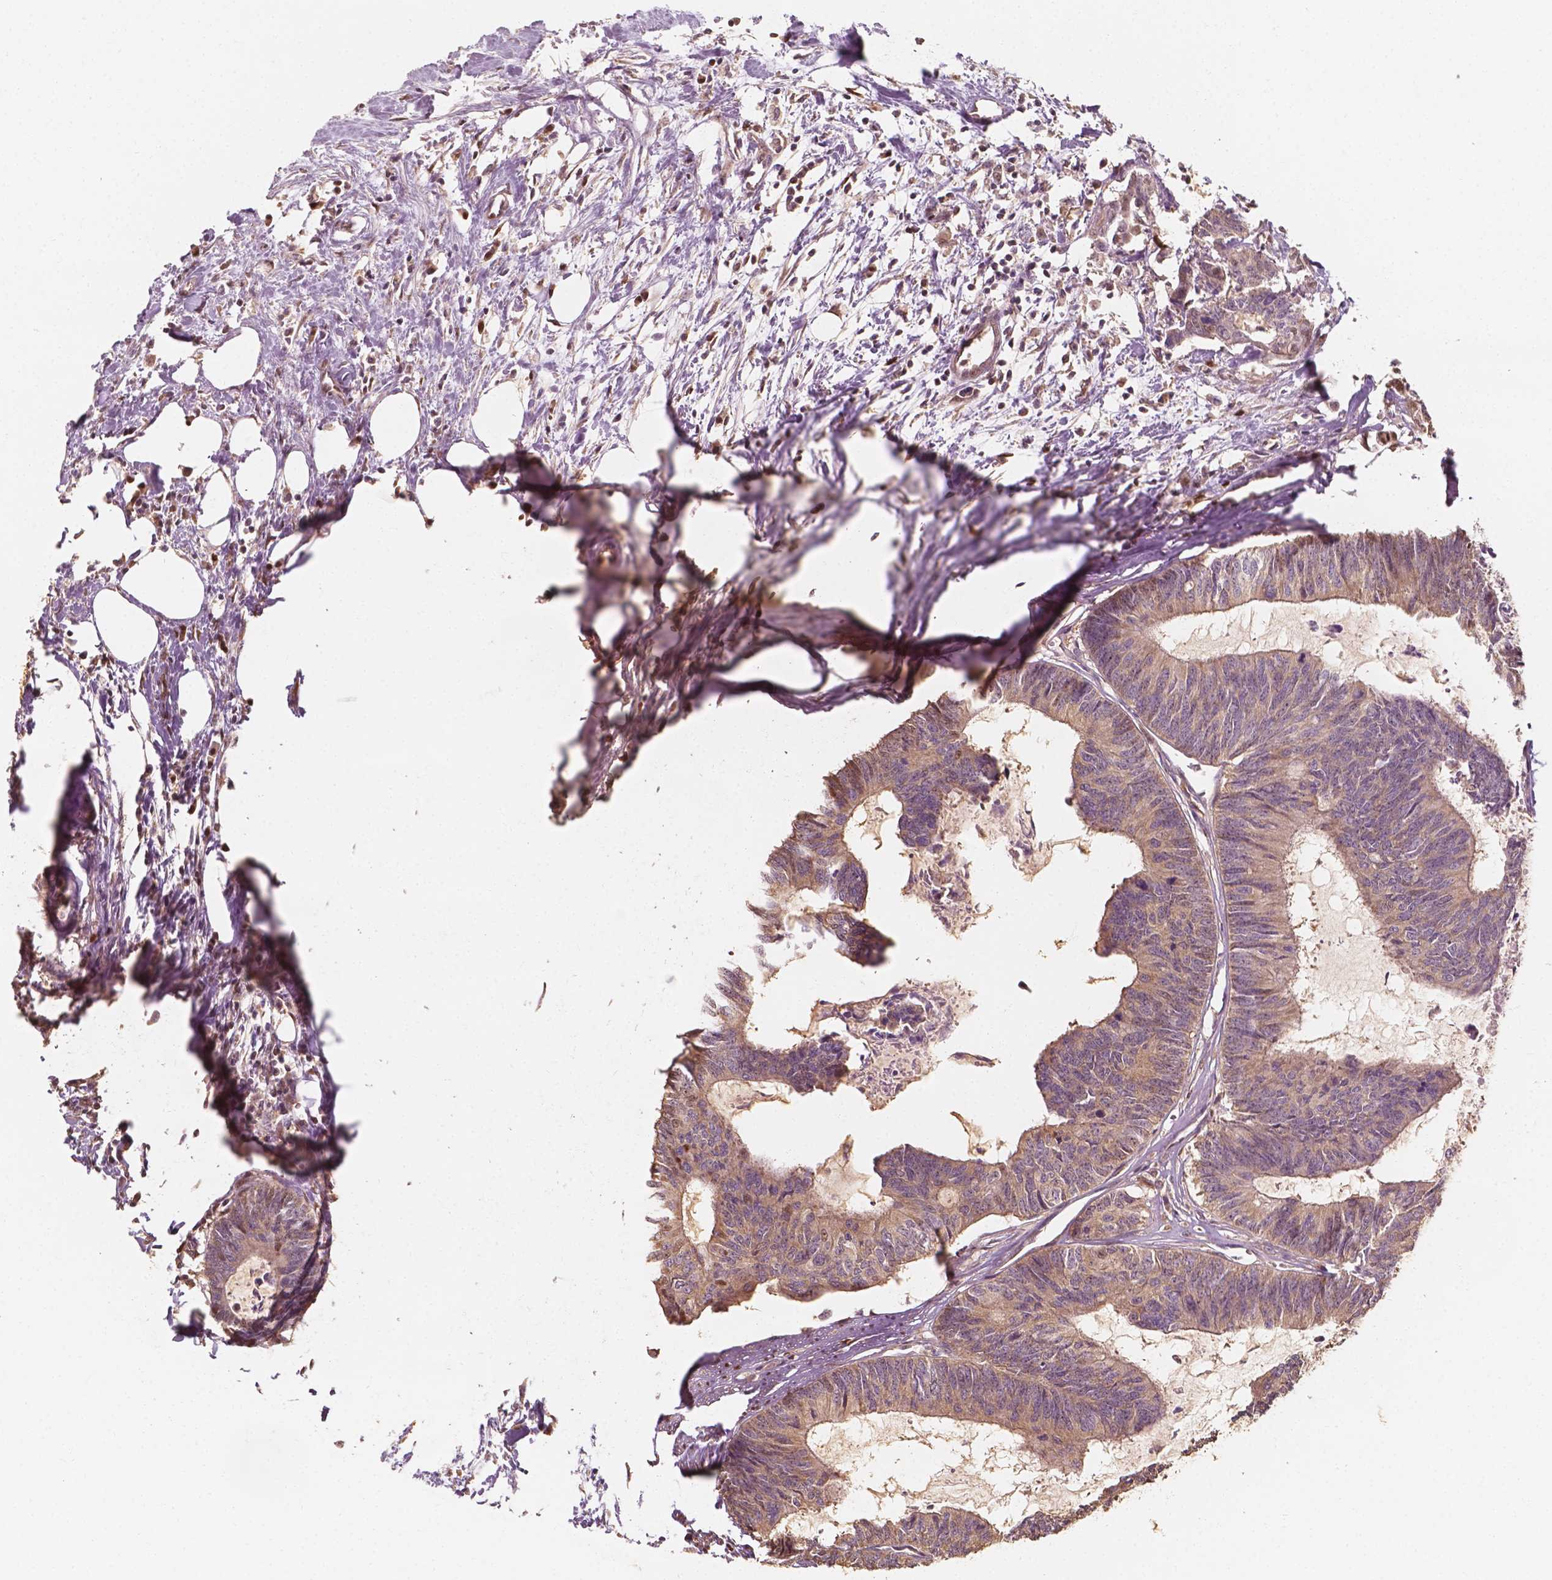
{"staining": {"intensity": "weak", "quantity": "25%-75%", "location": "cytoplasmic/membranous"}, "tissue": "colorectal cancer", "cell_type": "Tumor cells", "image_type": "cancer", "snomed": [{"axis": "morphology", "description": "Adenocarcinoma, NOS"}, {"axis": "topography", "description": "Colon"}, {"axis": "topography", "description": "Rectum"}], "caption": "High-magnification brightfield microscopy of colorectal adenocarcinoma stained with DAB (brown) and counterstained with hematoxylin (blue). tumor cells exhibit weak cytoplasmic/membranous expression is identified in about25%-75% of cells. (IHC, brightfield microscopy, high magnification).", "gene": "TBC1D17", "patient": {"sex": "male", "age": 57}}